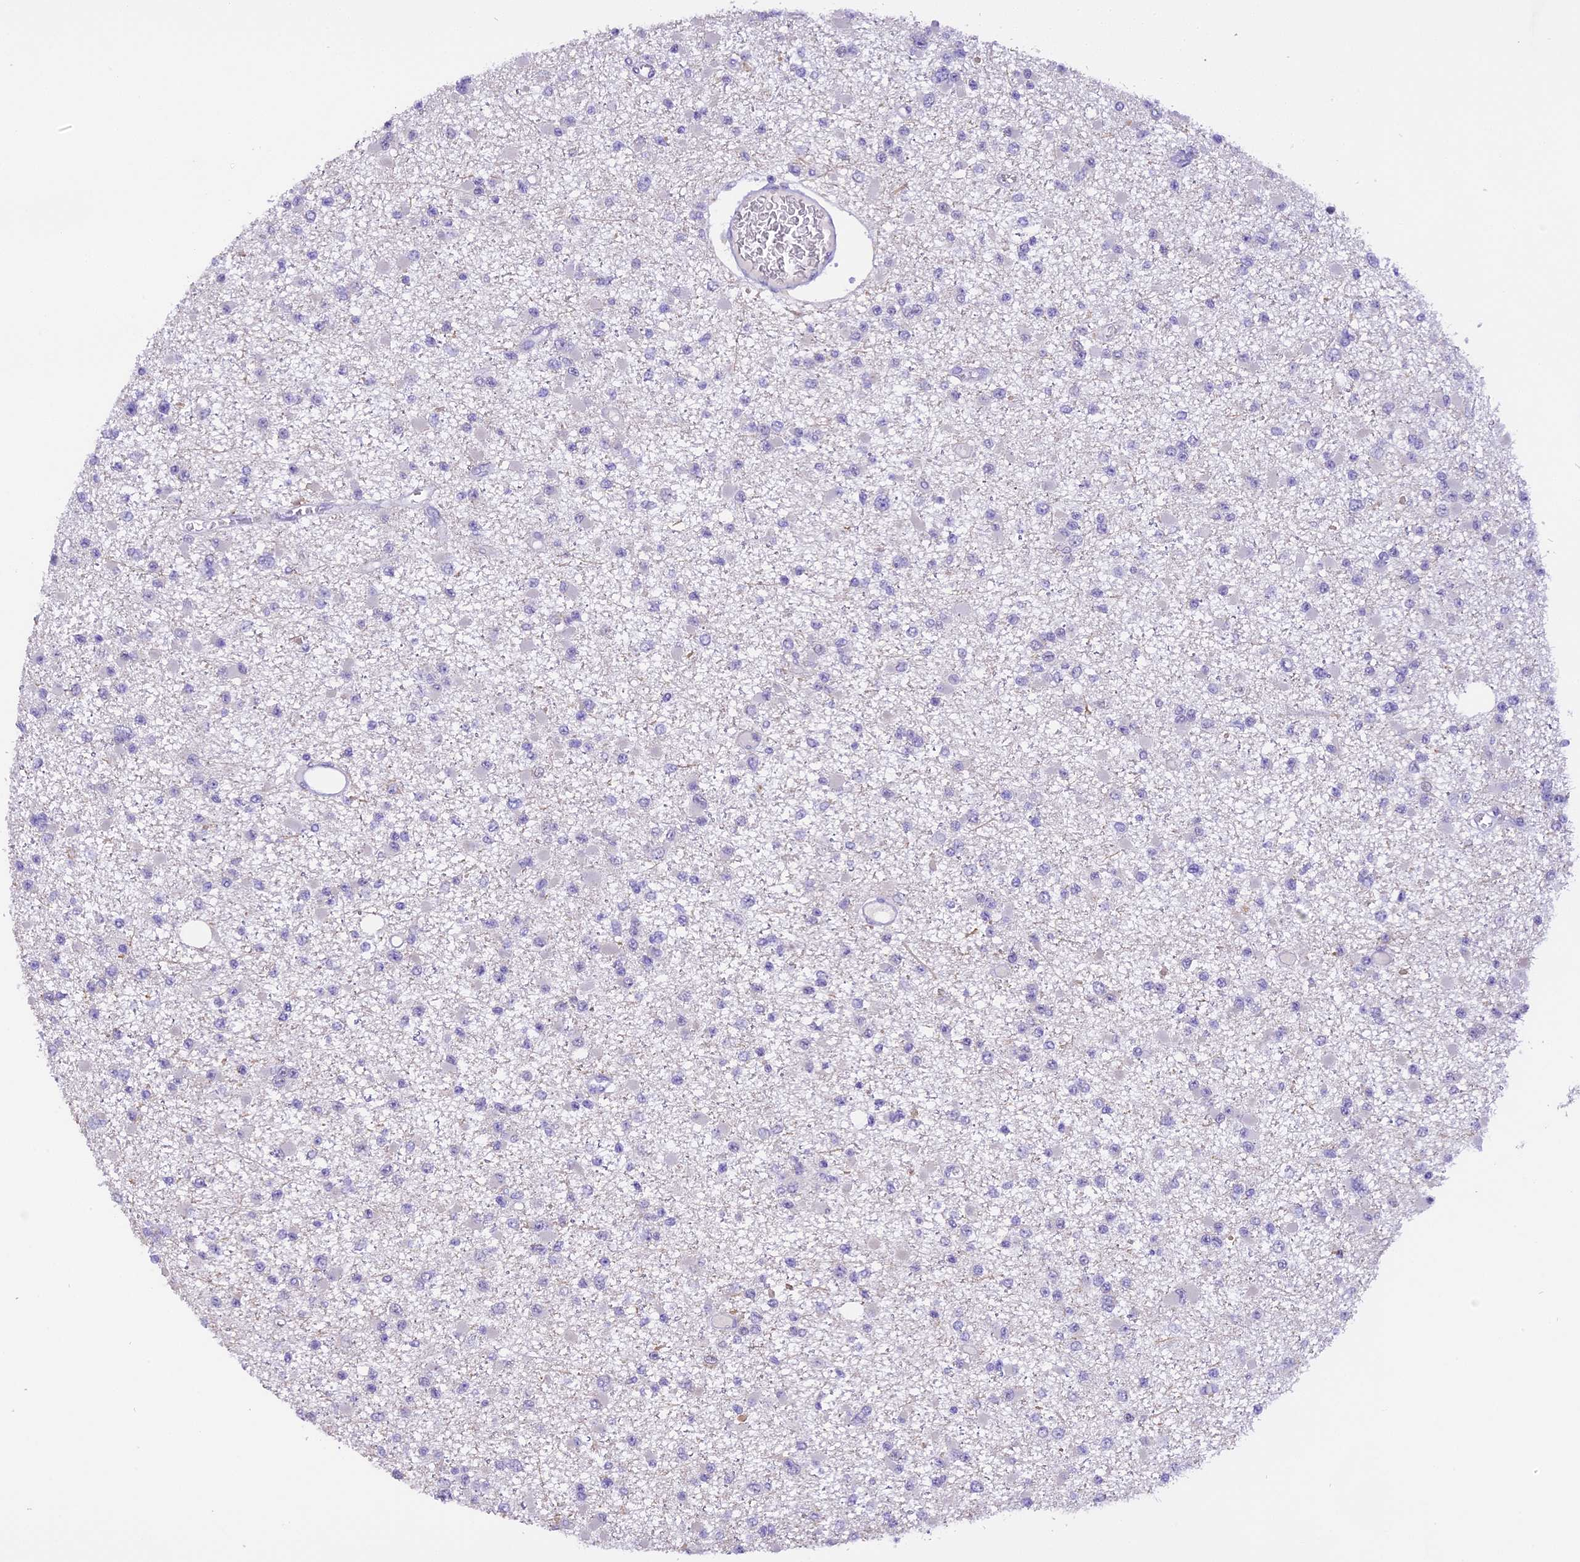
{"staining": {"intensity": "negative", "quantity": "none", "location": "none"}, "tissue": "glioma", "cell_type": "Tumor cells", "image_type": "cancer", "snomed": [{"axis": "morphology", "description": "Glioma, malignant, Low grade"}, {"axis": "topography", "description": "Brain"}], "caption": "Glioma was stained to show a protein in brown. There is no significant staining in tumor cells.", "gene": "AHSP", "patient": {"sex": "female", "age": 22}}